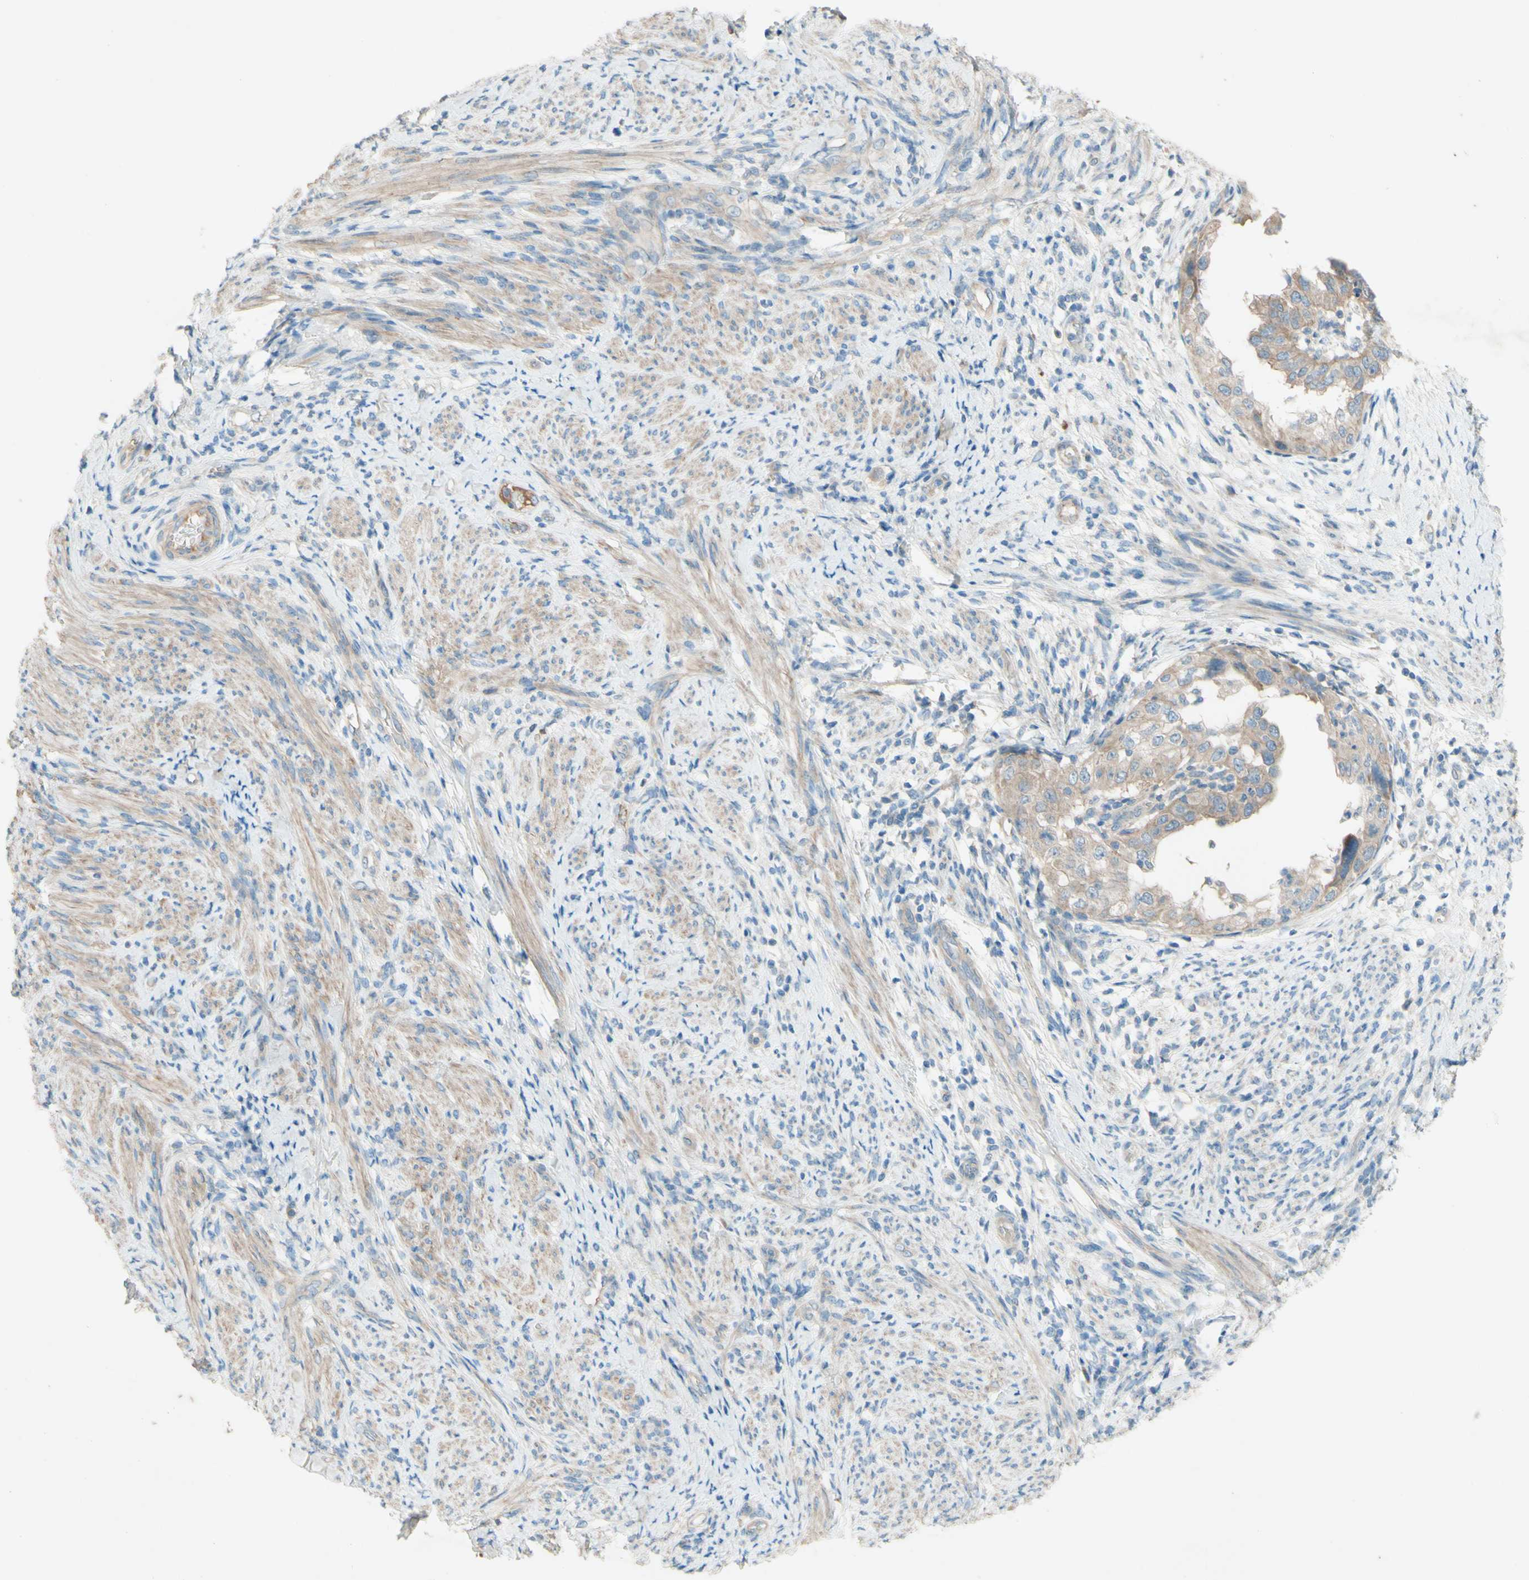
{"staining": {"intensity": "moderate", "quantity": ">75%", "location": "cytoplasmic/membranous"}, "tissue": "endometrial cancer", "cell_type": "Tumor cells", "image_type": "cancer", "snomed": [{"axis": "morphology", "description": "Adenocarcinoma, NOS"}, {"axis": "topography", "description": "Endometrium"}], "caption": "There is medium levels of moderate cytoplasmic/membranous staining in tumor cells of endometrial cancer (adenocarcinoma), as demonstrated by immunohistochemical staining (brown color).", "gene": "IL2", "patient": {"sex": "female", "age": 85}}